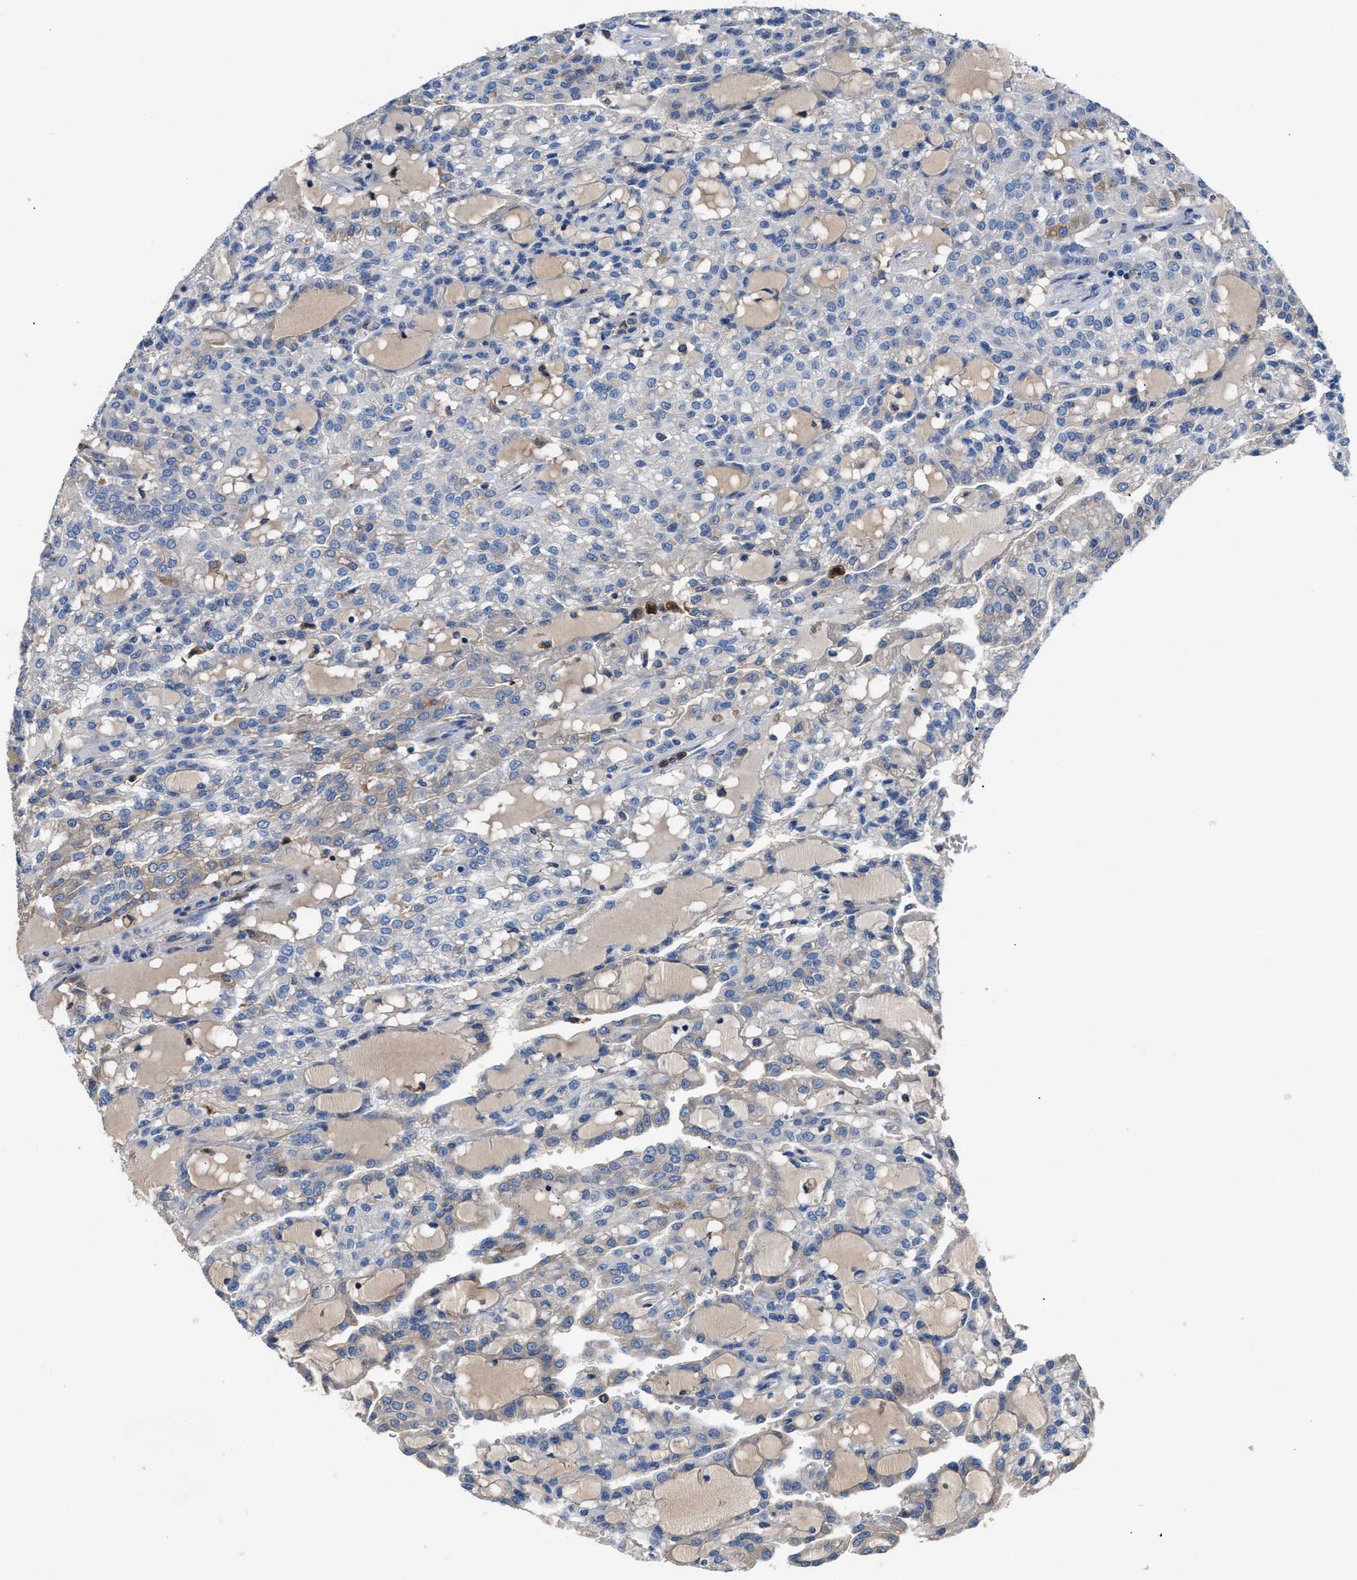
{"staining": {"intensity": "negative", "quantity": "none", "location": "none"}, "tissue": "renal cancer", "cell_type": "Tumor cells", "image_type": "cancer", "snomed": [{"axis": "morphology", "description": "Adenocarcinoma, NOS"}, {"axis": "topography", "description": "Kidney"}], "caption": "Renal cancer (adenocarcinoma) stained for a protein using immunohistochemistry exhibits no staining tumor cells.", "gene": "CCDC171", "patient": {"sex": "male", "age": 63}}